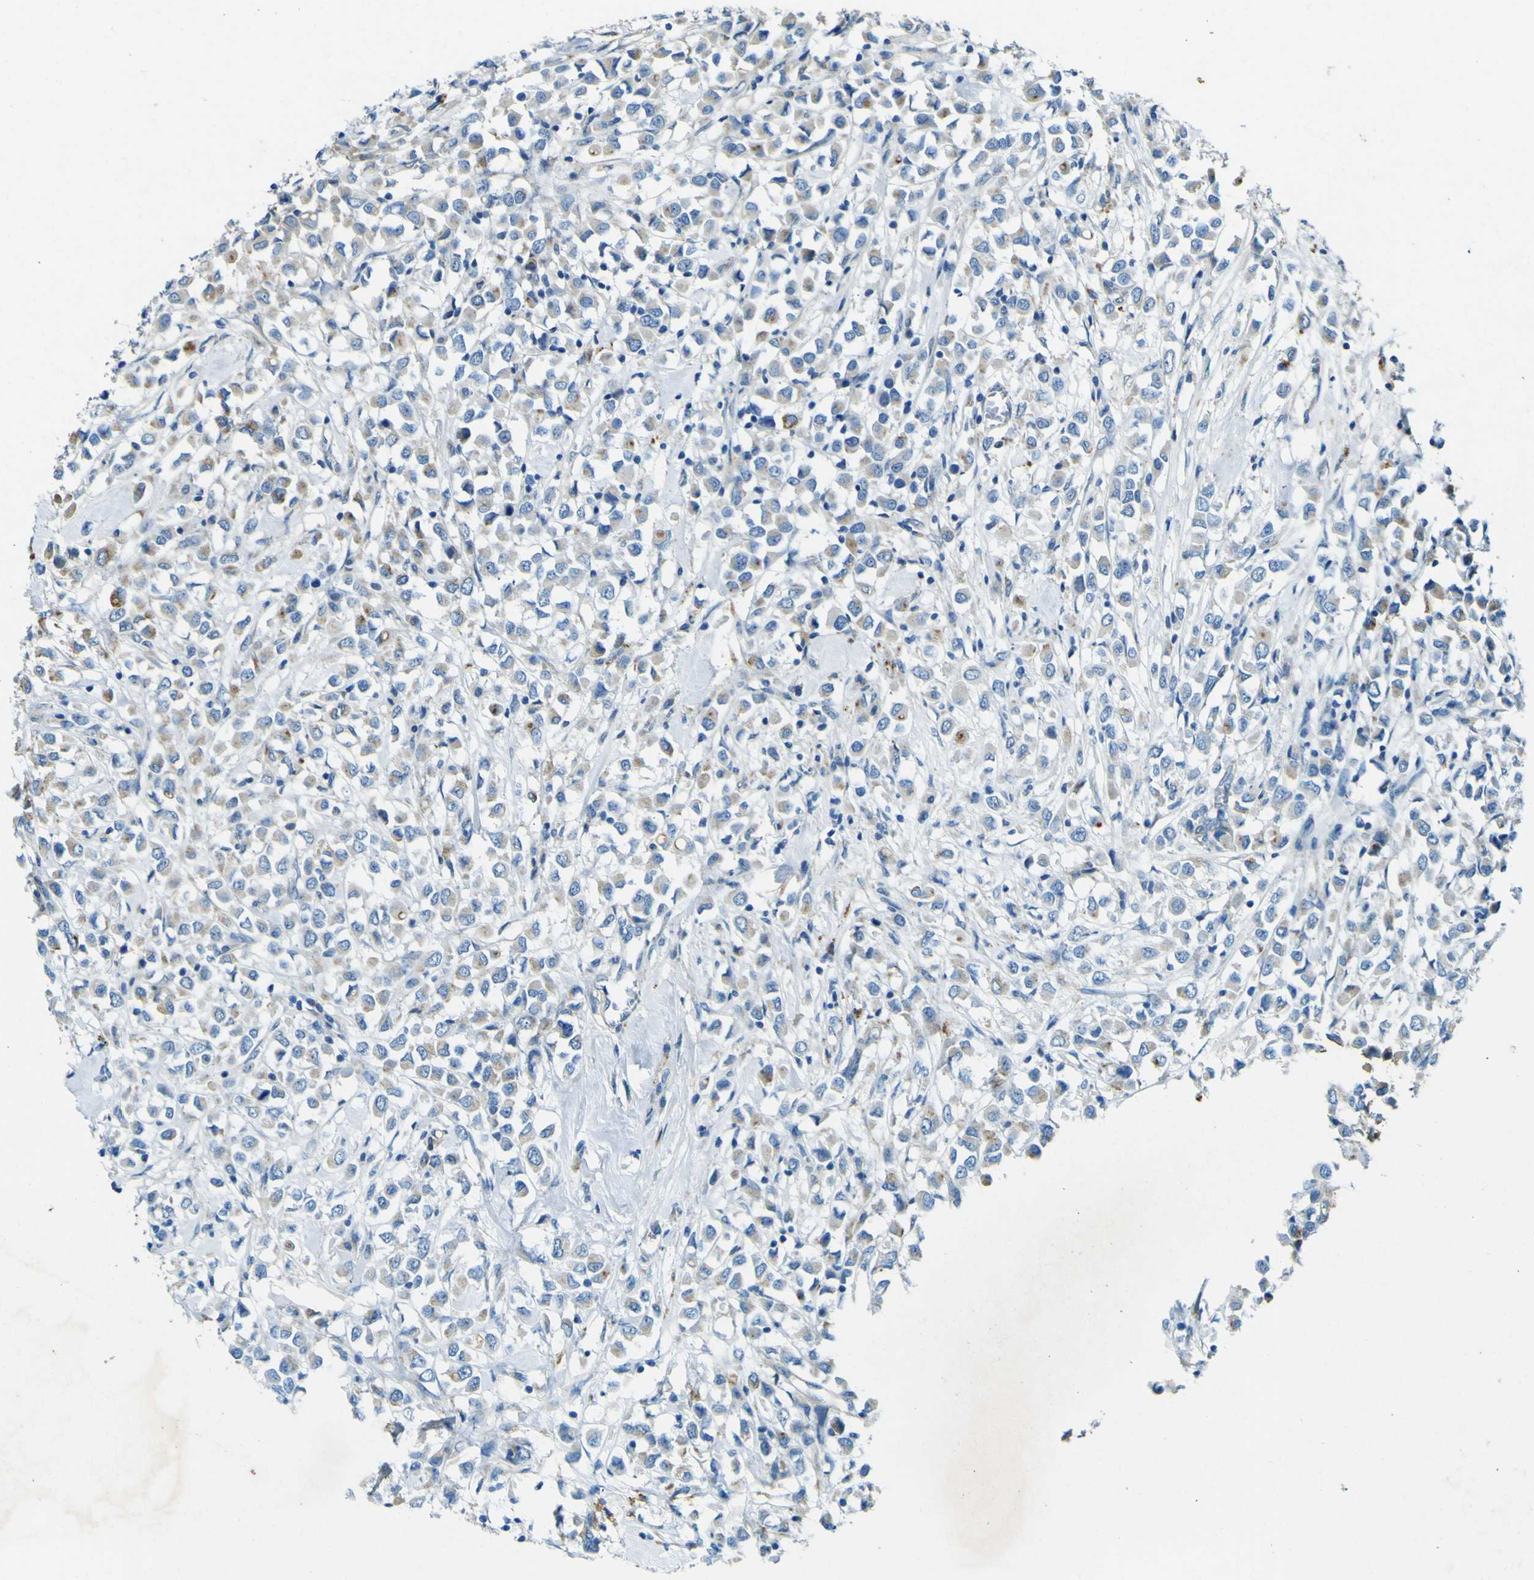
{"staining": {"intensity": "weak", "quantity": "25%-75%", "location": "cytoplasmic/membranous"}, "tissue": "breast cancer", "cell_type": "Tumor cells", "image_type": "cancer", "snomed": [{"axis": "morphology", "description": "Duct carcinoma"}, {"axis": "topography", "description": "Breast"}], "caption": "Breast cancer (infiltrating ductal carcinoma) stained with immunohistochemistry (IHC) reveals weak cytoplasmic/membranous positivity in about 25%-75% of tumor cells. Ihc stains the protein in brown and the nuclei are stained blue.", "gene": "PDE9A", "patient": {"sex": "female", "age": 61}}